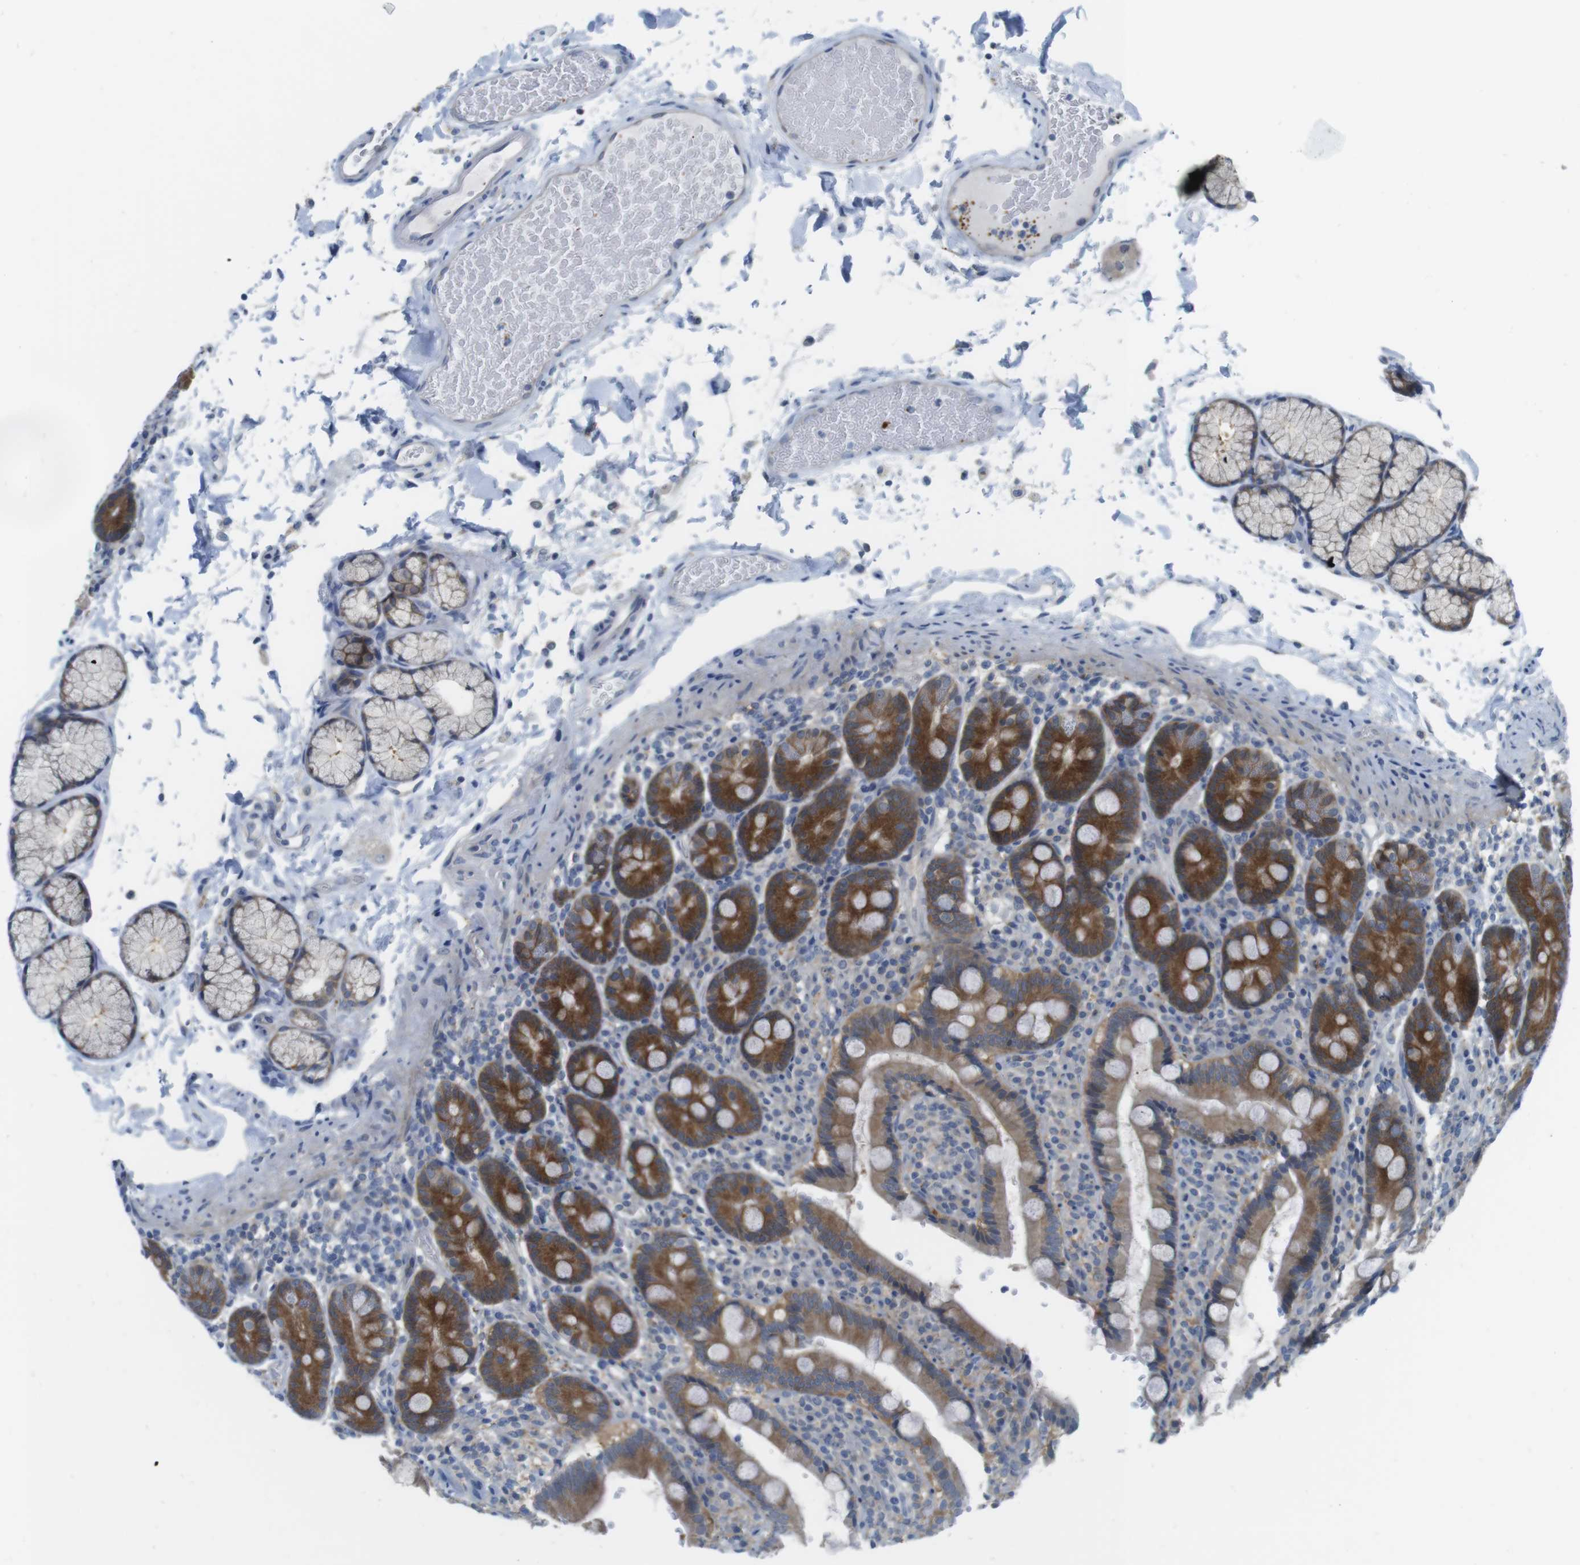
{"staining": {"intensity": "strong", "quantity": ">75%", "location": "cytoplasmic/membranous"}, "tissue": "duodenum", "cell_type": "Glandular cells", "image_type": "normal", "snomed": [{"axis": "morphology", "description": "Normal tissue, NOS"}, {"axis": "topography", "description": "Small intestine, NOS"}], "caption": "IHC micrograph of normal duodenum: human duodenum stained using IHC exhibits high levels of strong protein expression localized specifically in the cytoplasmic/membranous of glandular cells, appearing as a cytoplasmic/membranous brown color.", "gene": "CASP2", "patient": {"sex": "female", "age": 71}}